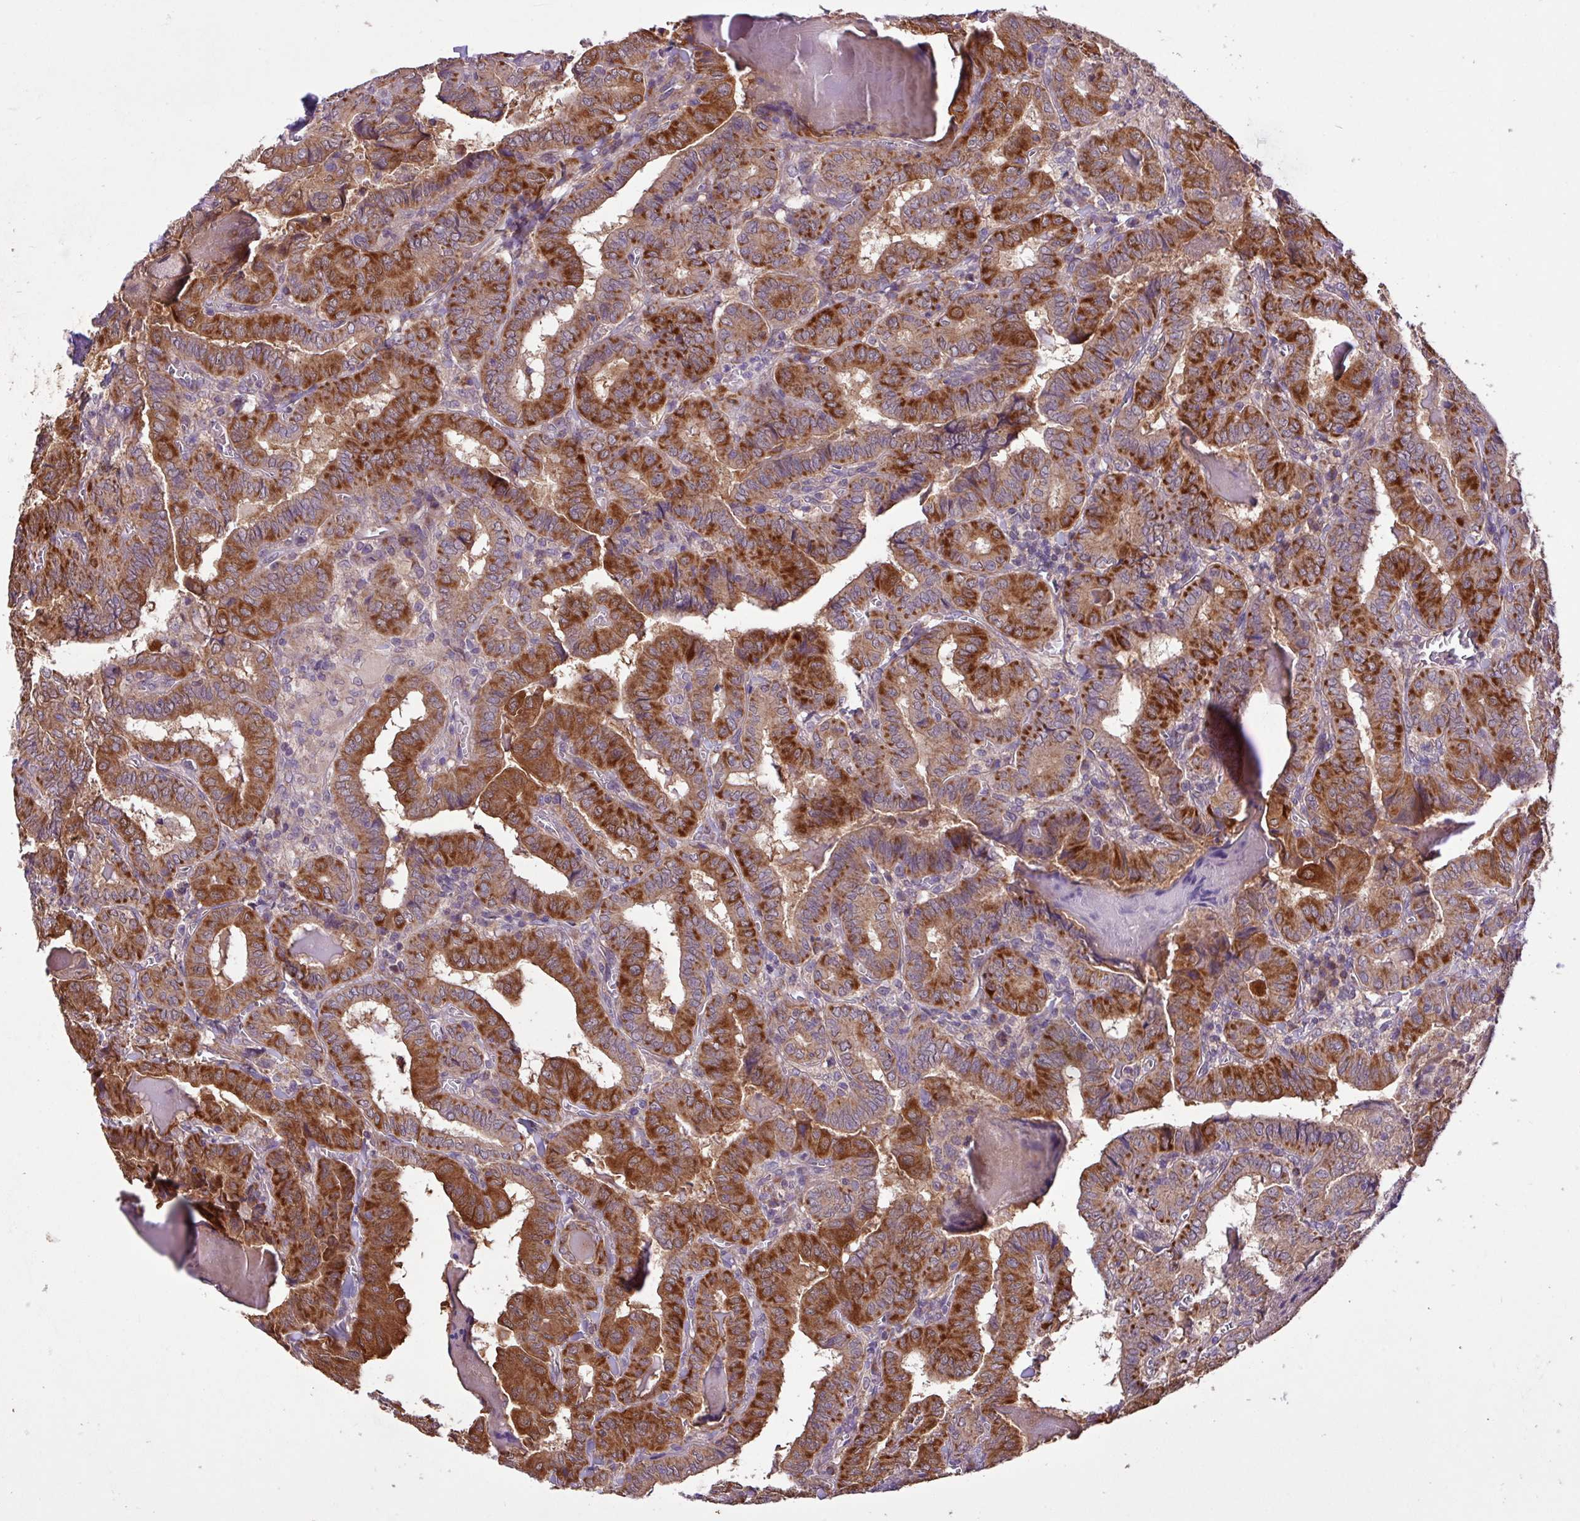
{"staining": {"intensity": "strong", "quantity": ">75%", "location": "cytoplasmic/membranous"}, "tissue": "thyroid cancer", "cell_type": "Tumor cells", "image_type": "cancer", "snomed": [{"axis": "morphology", "description": "Papillary adenocarcinoma, NOS"}, {"axis": "topography", "description": "Thyroid gland"}], "caption": "Thyroid cancer tissue shows strong cytoplasmic/membranous expression in about >75% of tumor cells, visualized by immunohistochemistry. (DAB (3,3'-diaminobenzidine) = brown stain, brightfield microscopy at high magnification).", "gene": "TIMM10B", "patient": {"sex": "female", "age": 72}}